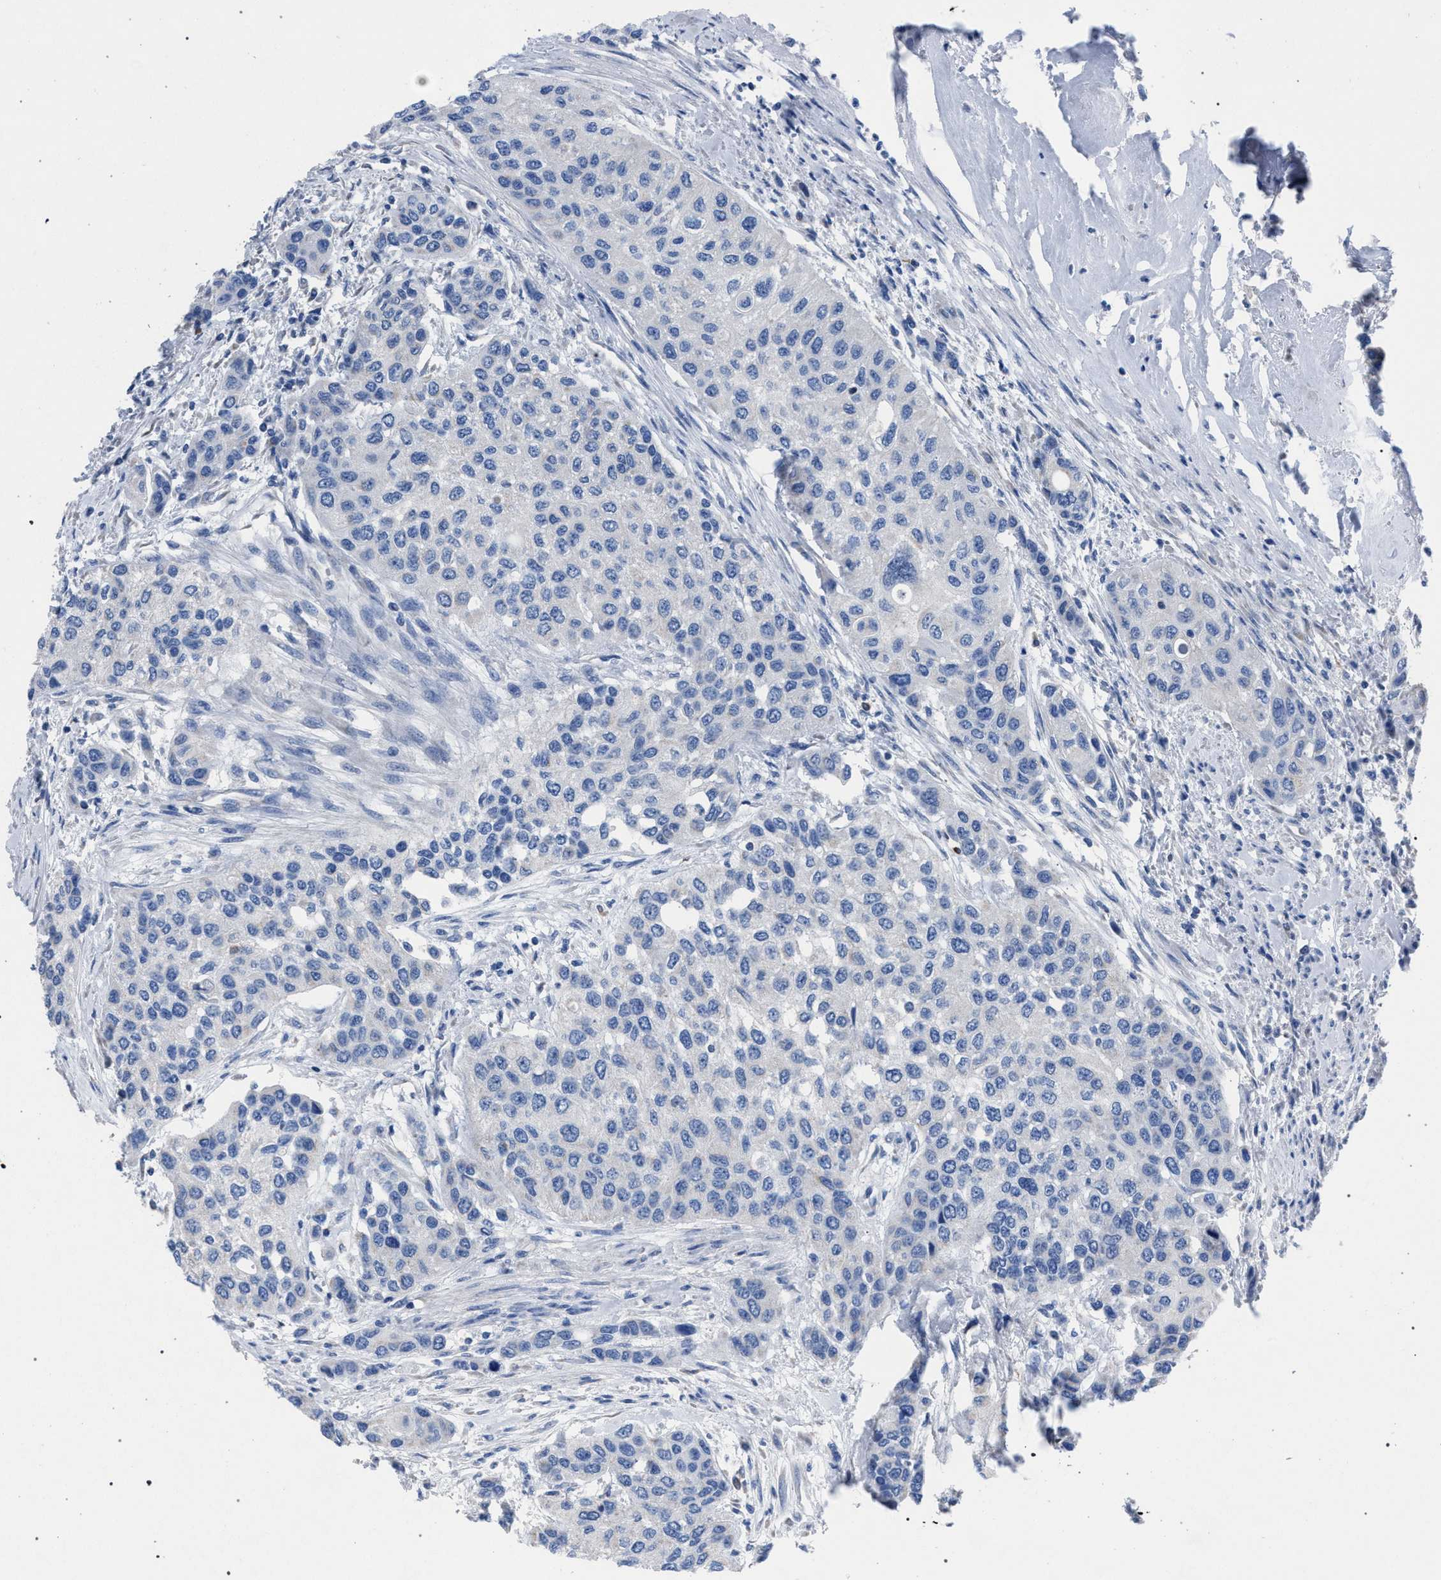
{"staining": {"intensity": "negative", "quantity": "none", "location": "none"}, "tissue": "urothelial cancer", "cell_type": "Tumor cells", "image_type": "cancer", "snomed": [{"axis": "morphology", "description": "Urothelial carcinoma, High grade"}, {"axis": "topography", "description": "Urinary bladder"}], "caption": "Protein analysis of urothelial cancer exhibits no significant positivity in tumor cells.", "gene": "CRYZ", "patient": {"sex": "female", "age": 56}}